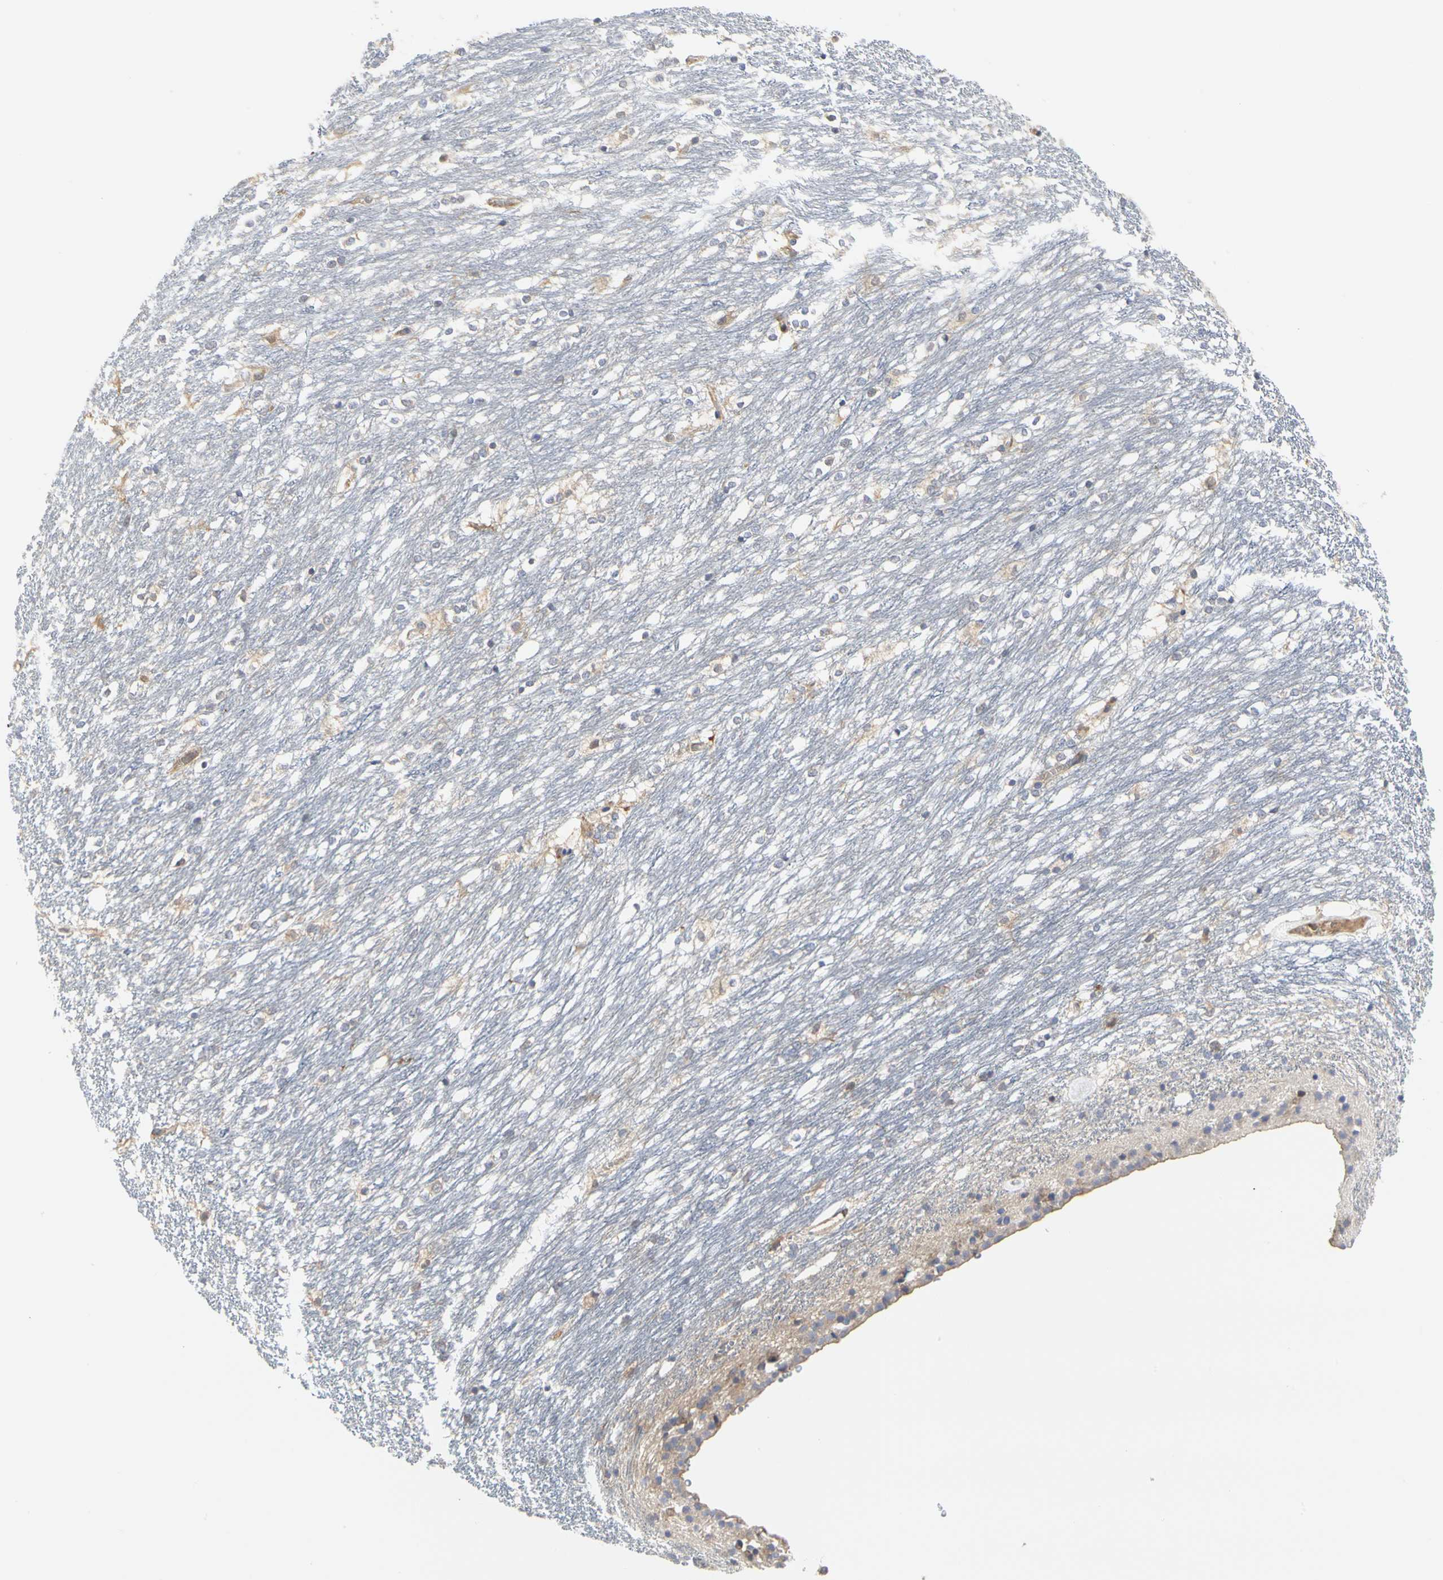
{"staining": {"intensity": "weak", "quantity": "<25%", "location": "cytoplasmic/membranous"}, "tissue": "caudate", "cell_type": "Glial cells", "image_type": "normal", "snomed": [{"axis": "morphology", "description": "Normal tissue, NOS"}, {"axis": "topography", "description": "Lateral ventricle wall"}], "caption": "This is an immunohistochemistry micrograph of unremarkable caudate. There is no positivity in glial cells.", "gene": "C3orf52", "patient": {"sex": "female", "age": 19}}